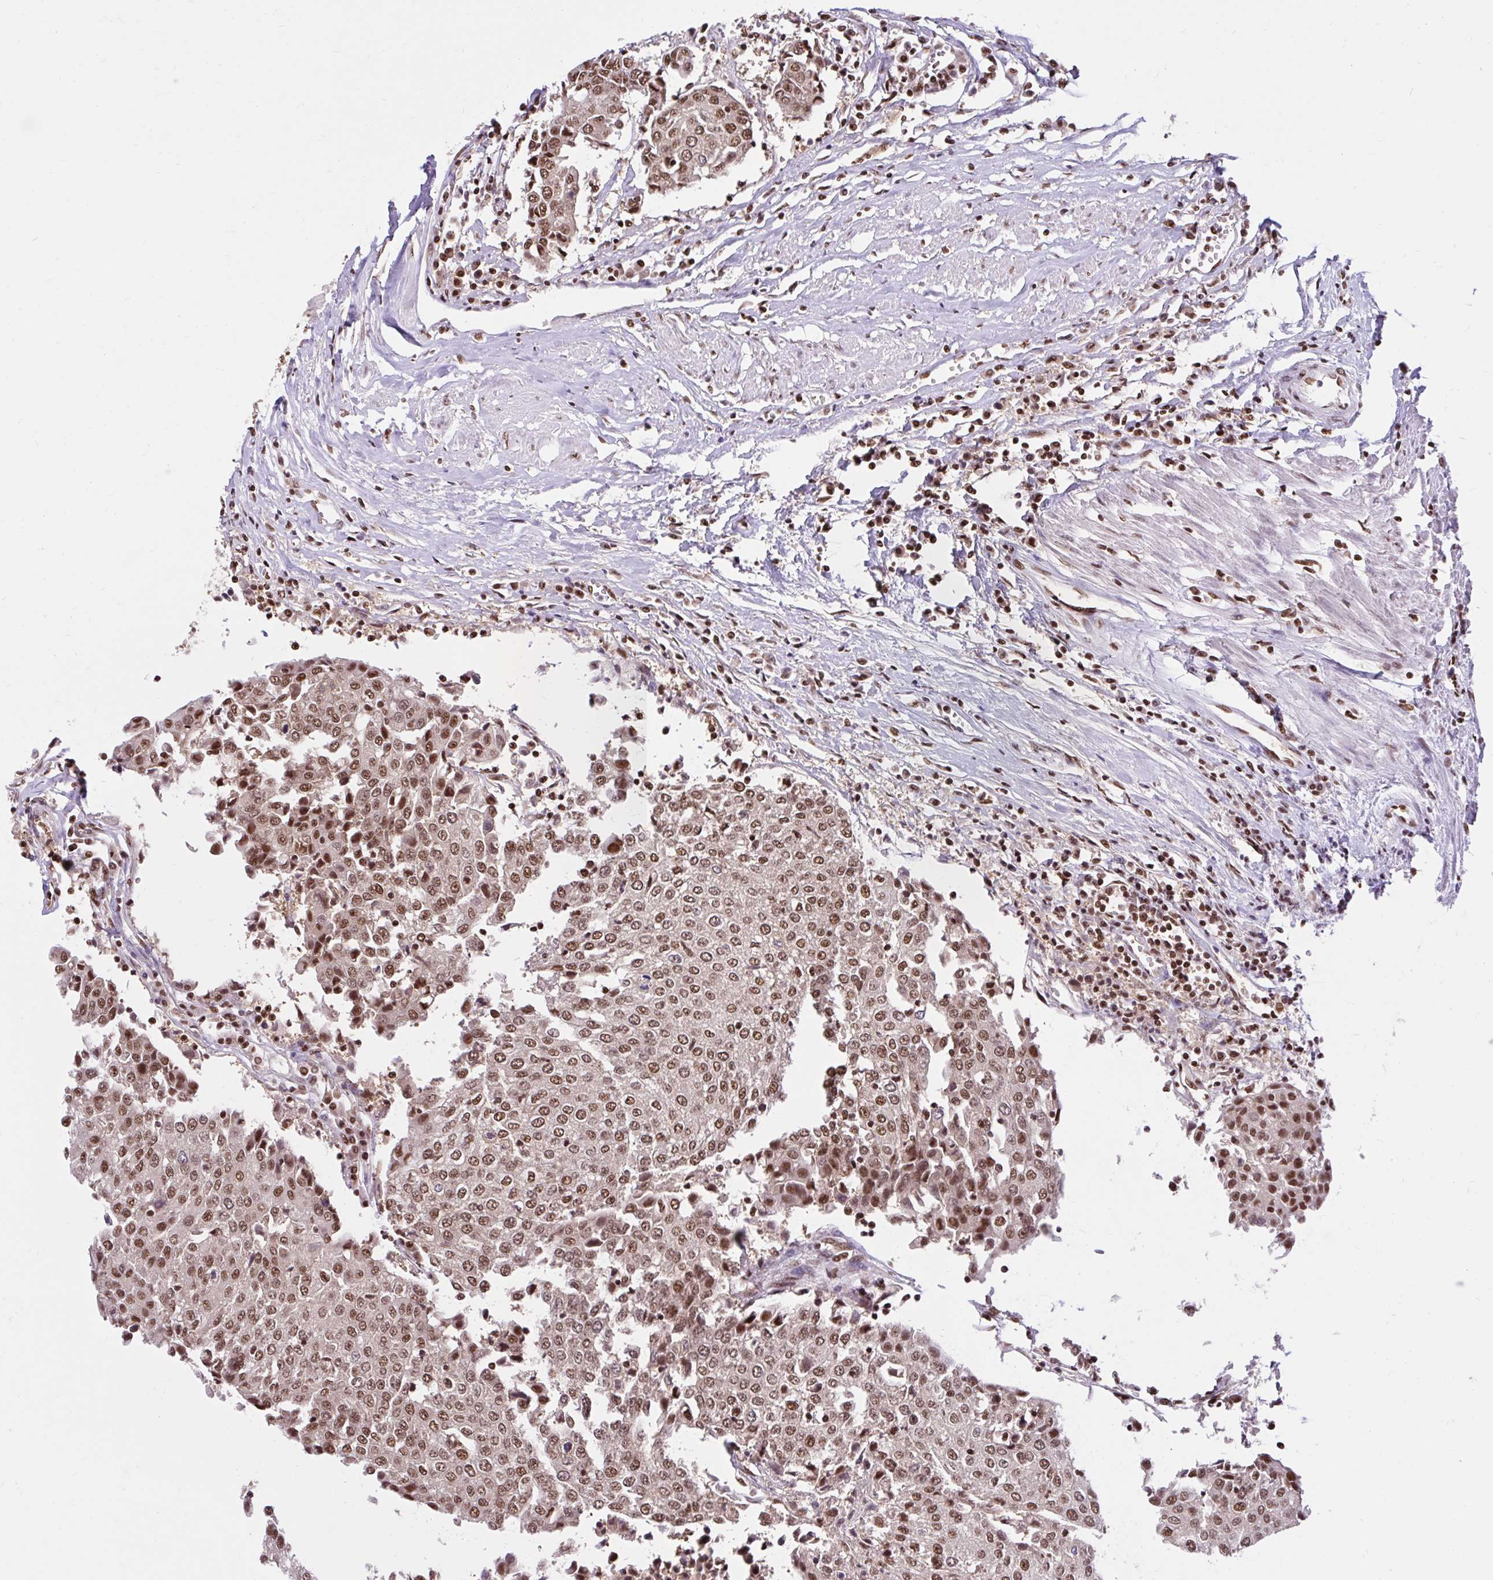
{"staining": {"intensity": "moderate", "quantity": ">75%", "location": "nuclear"}, "tissue": "urothelial cancer", "cell_type": "Tumor cells", "image_type": "cancer", "snomed": [{"axis": "morphology", "description": "Urothelial carcinoma, High grade"}, {"axis": "topography", "description": "Urinary bladder"}], "caption": "Moderate nuclear protein expression is seen in about >75% of tumor cells in urothelial cancer.", "gene": "ABCA9", "patient": {"sex": "female", "age": 85}}